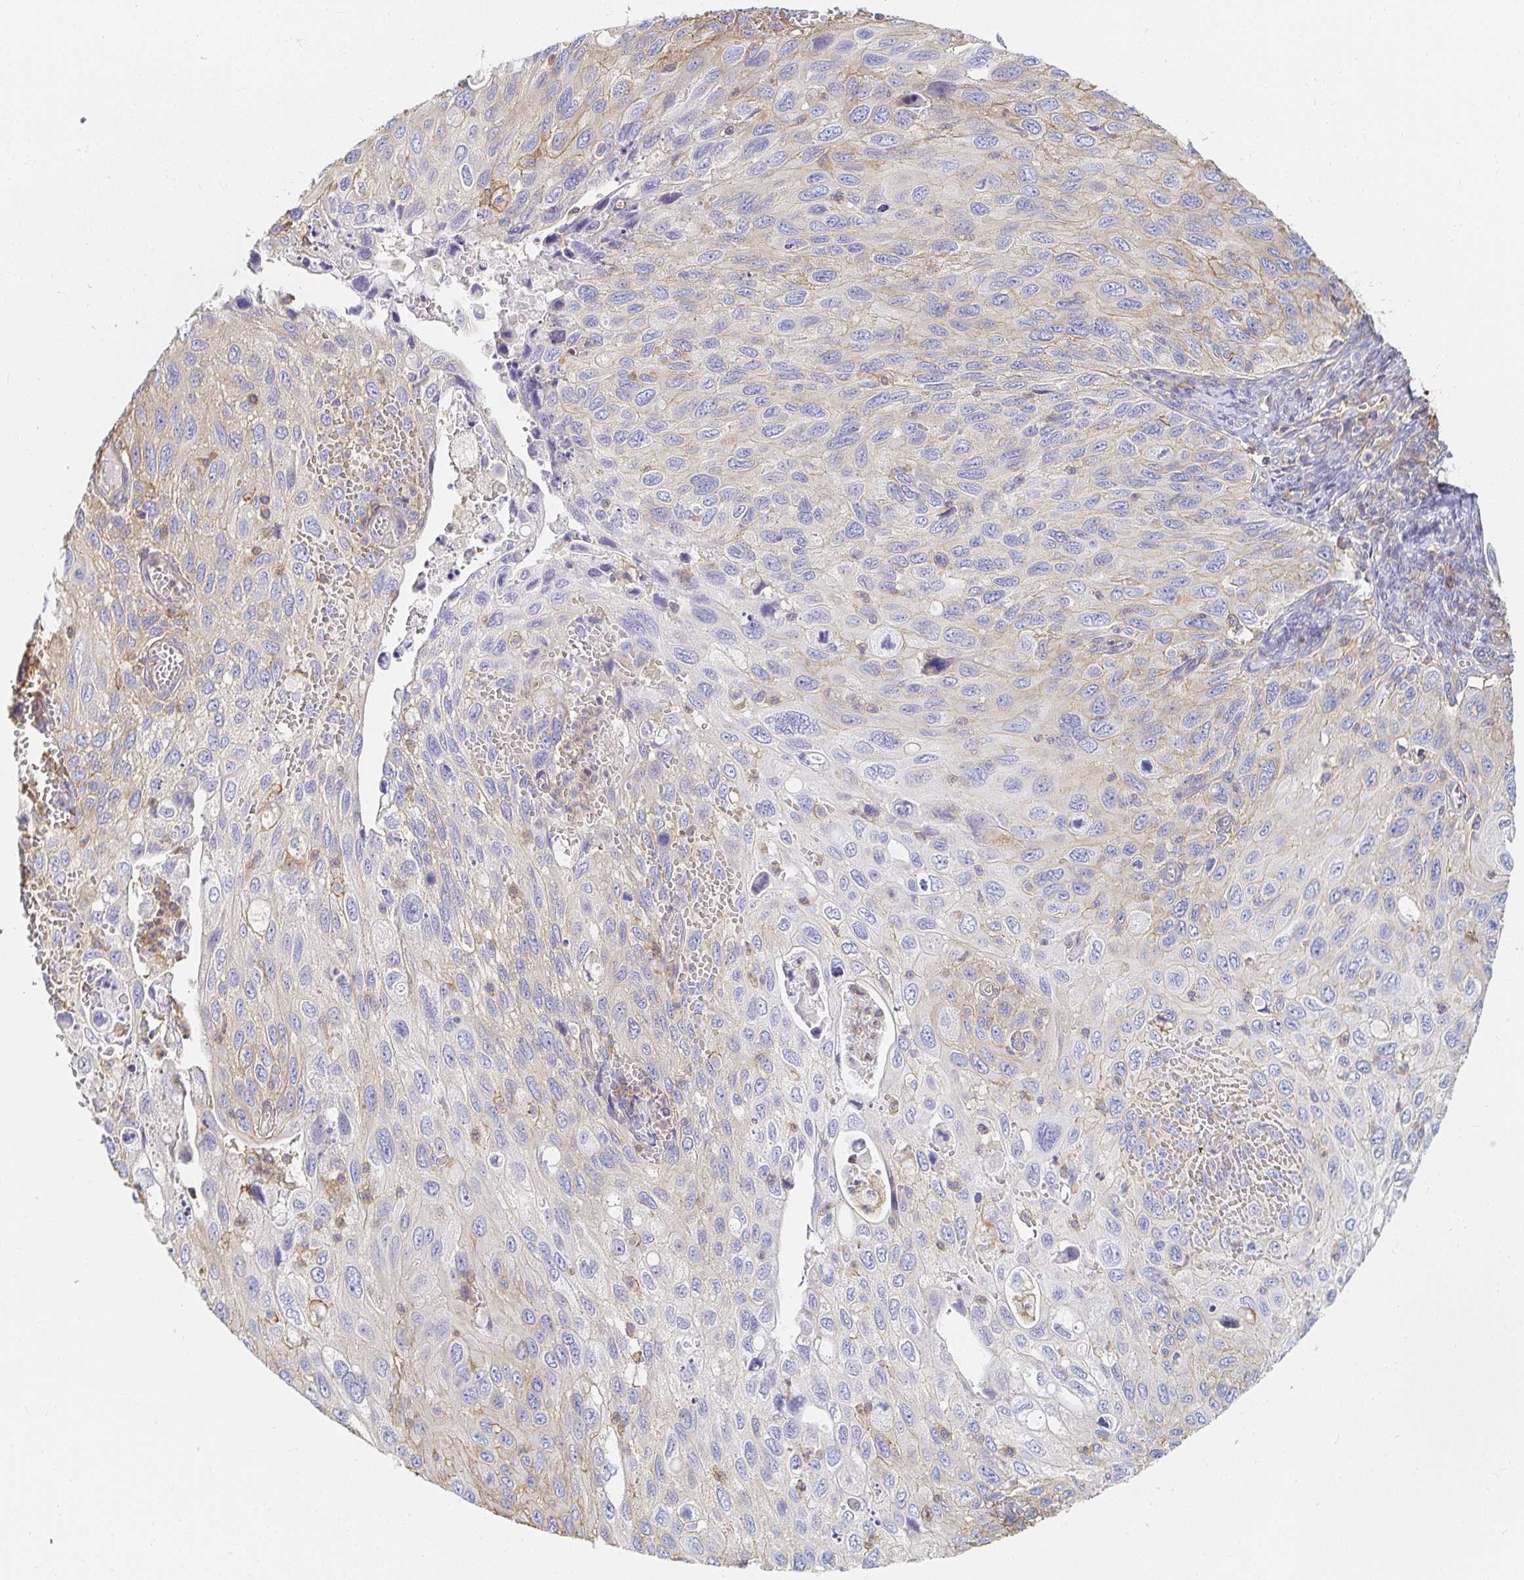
{"staining": {"intensity": "negative", "quantity": "none", "location": "none"}, "tissue": "cervical cancer", "cell_type": "Tumor cells", "image_type": "cancer", "snomed": [{"axis": "morphology", "description": "Squamous cell carcinoma, NOS"}, {"axis": "topography", "description": "Cervix"}], "caption": "Immunohistochemistry of human cervical squamous cell carcinoma displays no expression in tumor cells. (DAB (3,3'-diaminobenzidine) immunohistochemistry (IHC) with hematoxylin counter stain).", "gene": "TSPAN19", "patient": {"sex": "female", "age": 70}}